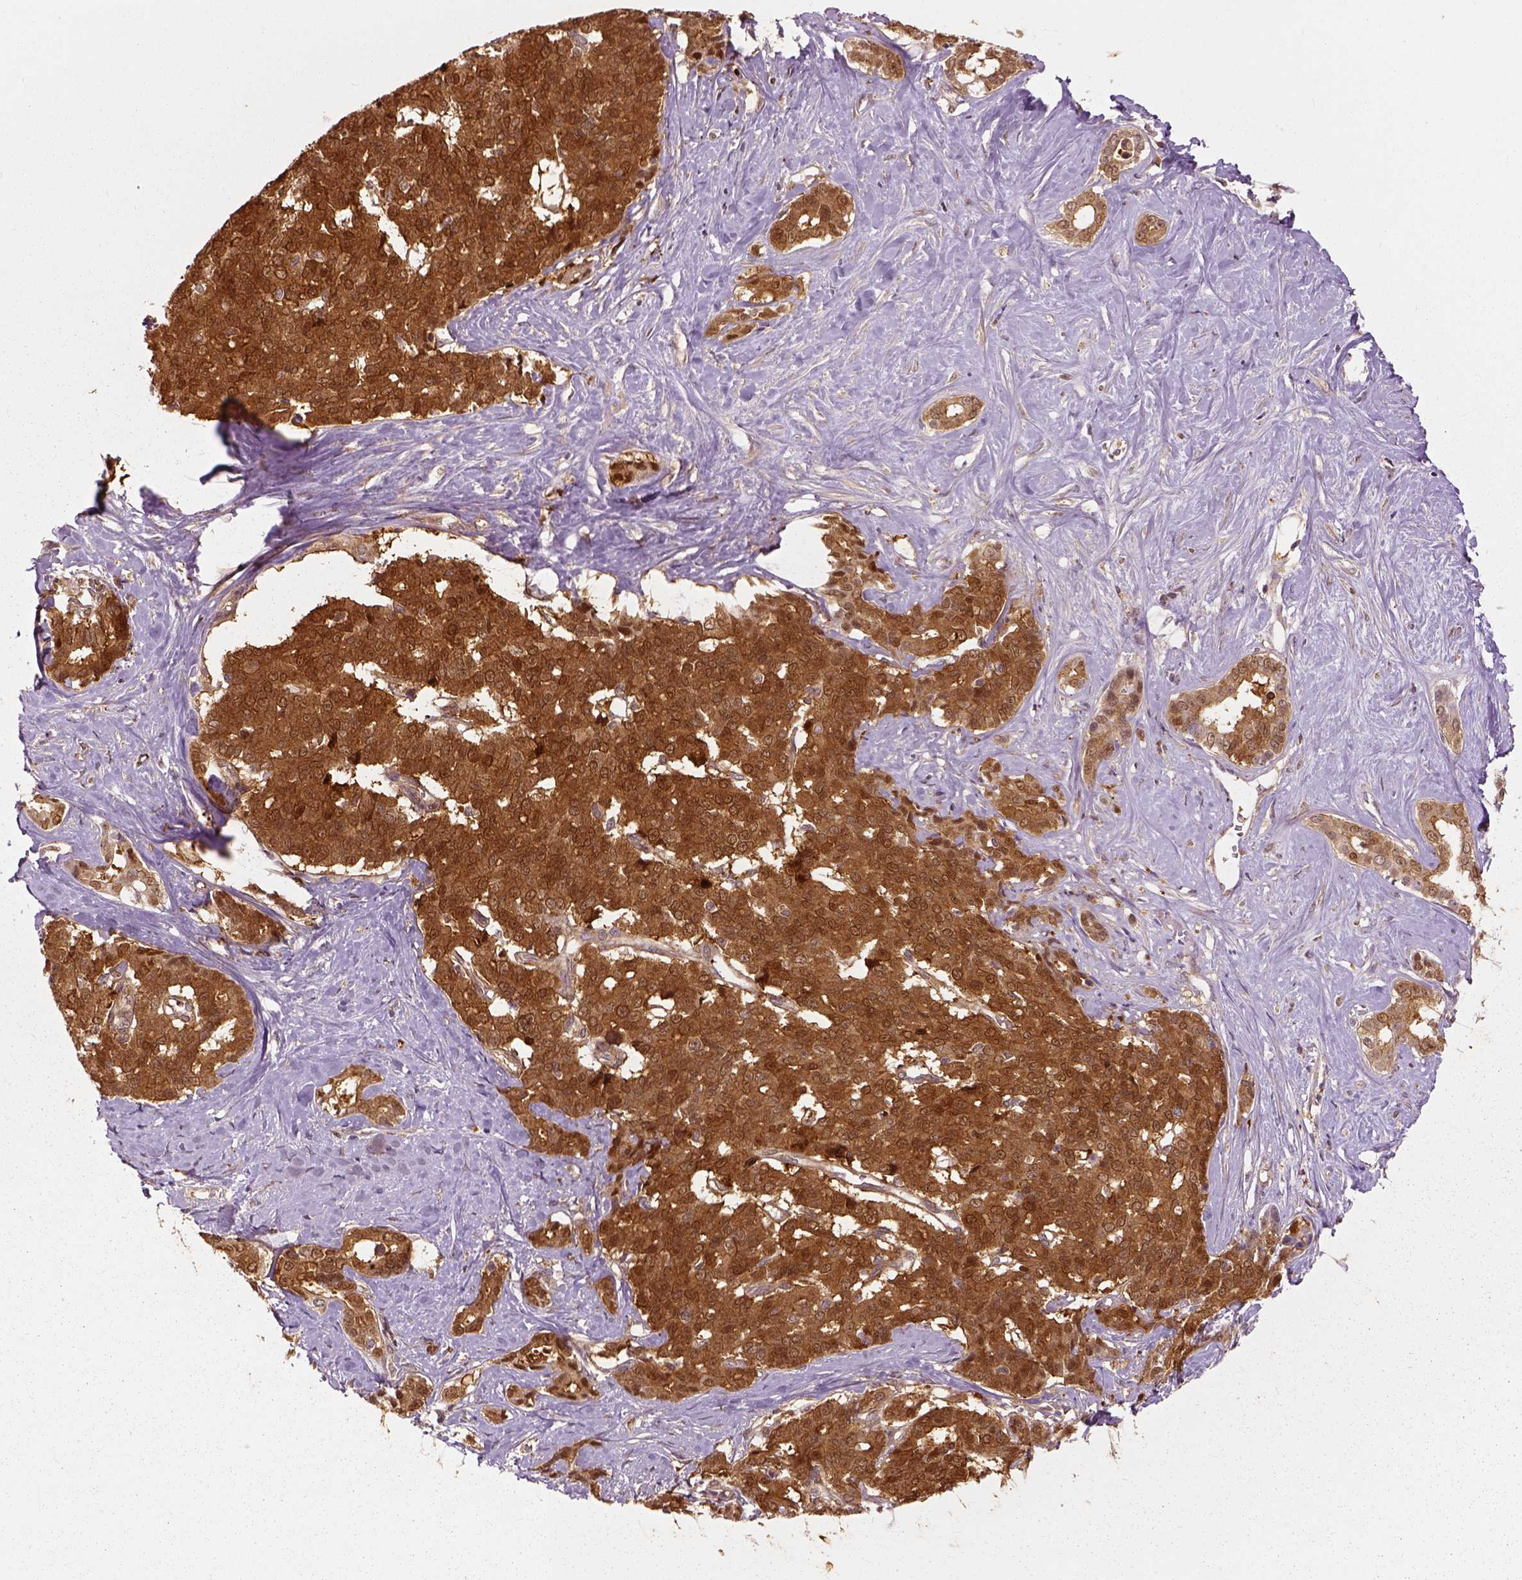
{"staining": {"intensity": "strong", "quantity": ">75%", "location": "cytoplasmic/membranous,nuclear"}, "tissue": "liver cancer", "cell_type": "Tumor cells", "image_type": "cancer", "snomed": [{"axis": "morphology", "description": "Cholangiocarcinoma"}, {"axis": "topography", "description": "Liver"}], "caption": "Cholangiocarcinoma (liver) tissue reveals strong cytoplasmic/membranous and nuclear staining in approximately >75% of tumor cells, visualized by immunohistochemistry. The staining was performed using DAB, with brown indicating positive protein expression. Nuclei are stained blue with hematoxylin.", "gene": "GPI", "patient": {"sex": "female", "age": 47}}